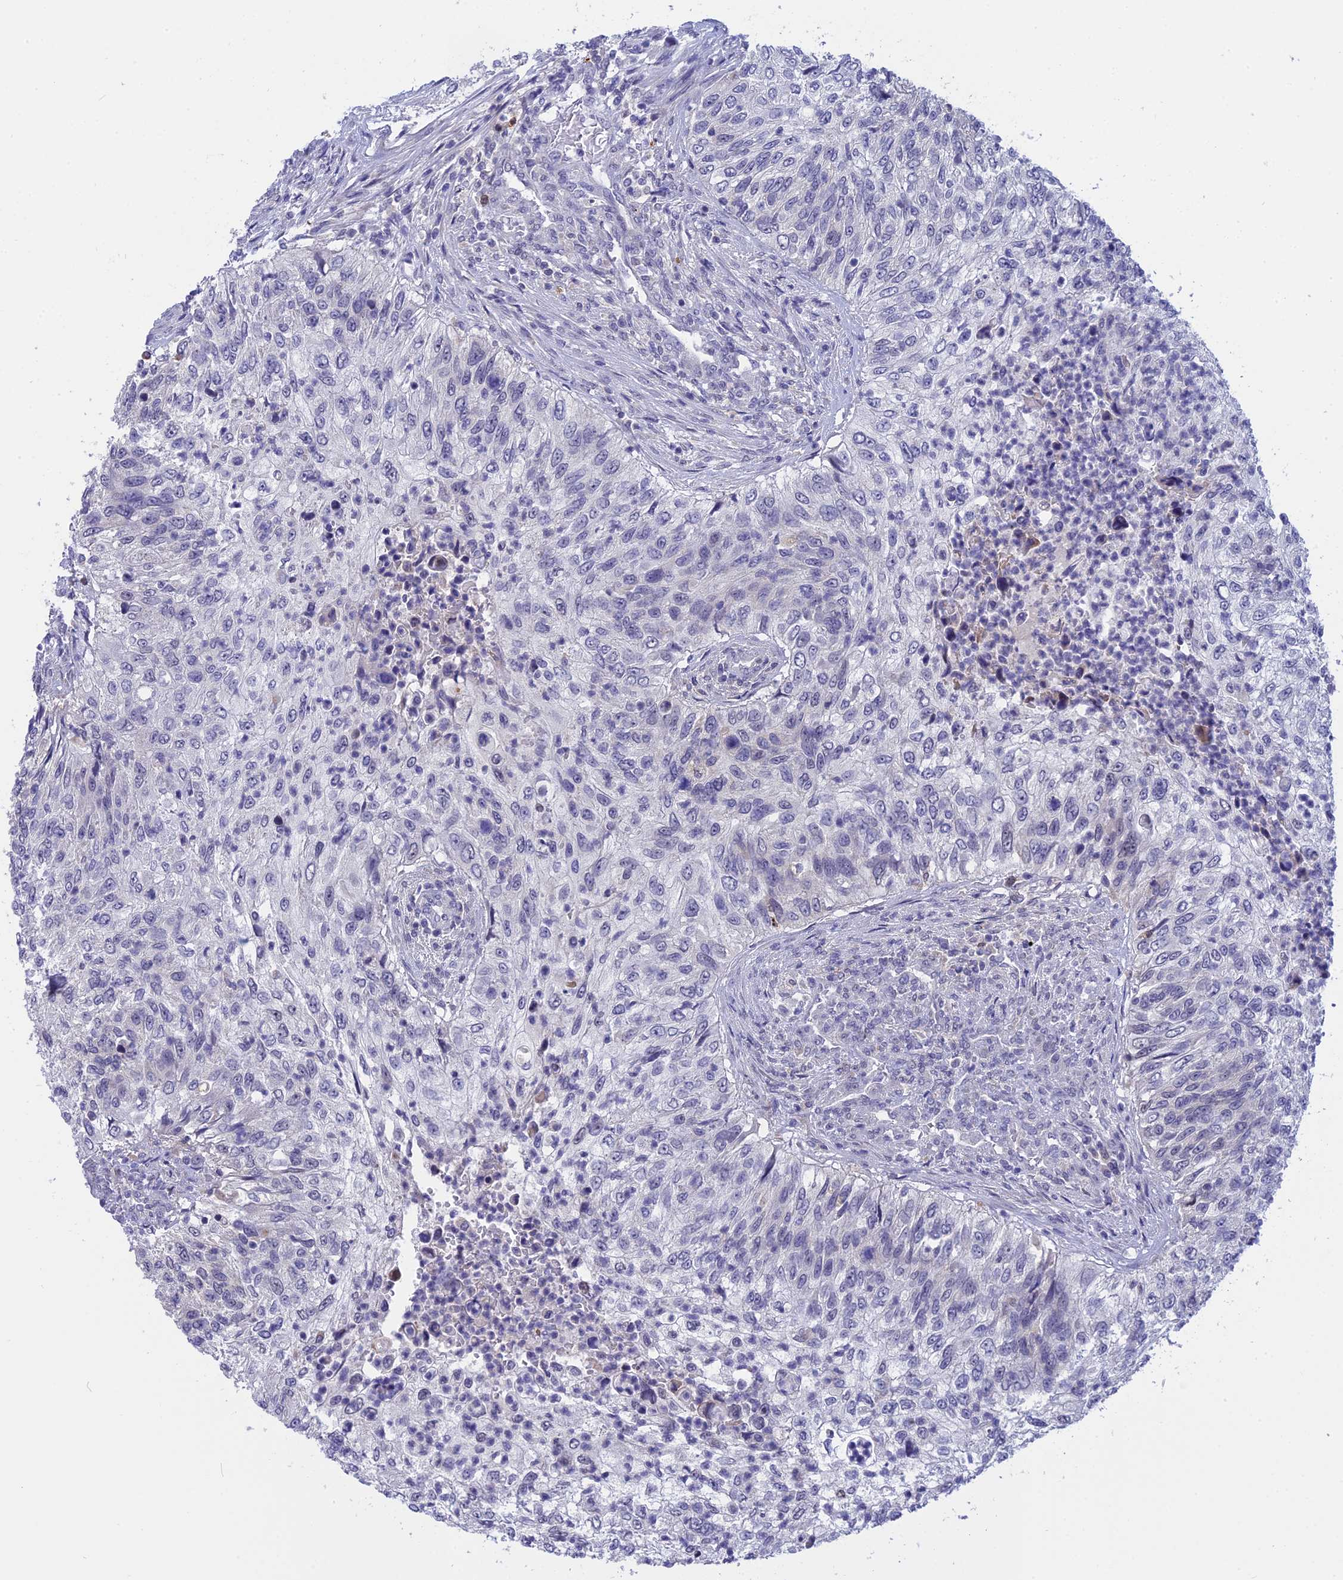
{"staining": {"intensity": "negative", "quantity": "none", "location": "none"}, "tissue": "urothelial cancer", "cell_type": "Tumor cells", "image_type": "cancer", "snomed": [{"axis": "morphology", "description": "Urothelial carcinoma, High grade"}, {"axis": "topography", "description": "Urinary bladder"}], "caption": "Tumor cells are negative for protein expression in human urothelial cancer.", "gene": "KCTD14", "patient": {"sex": "female", "age": 60}}